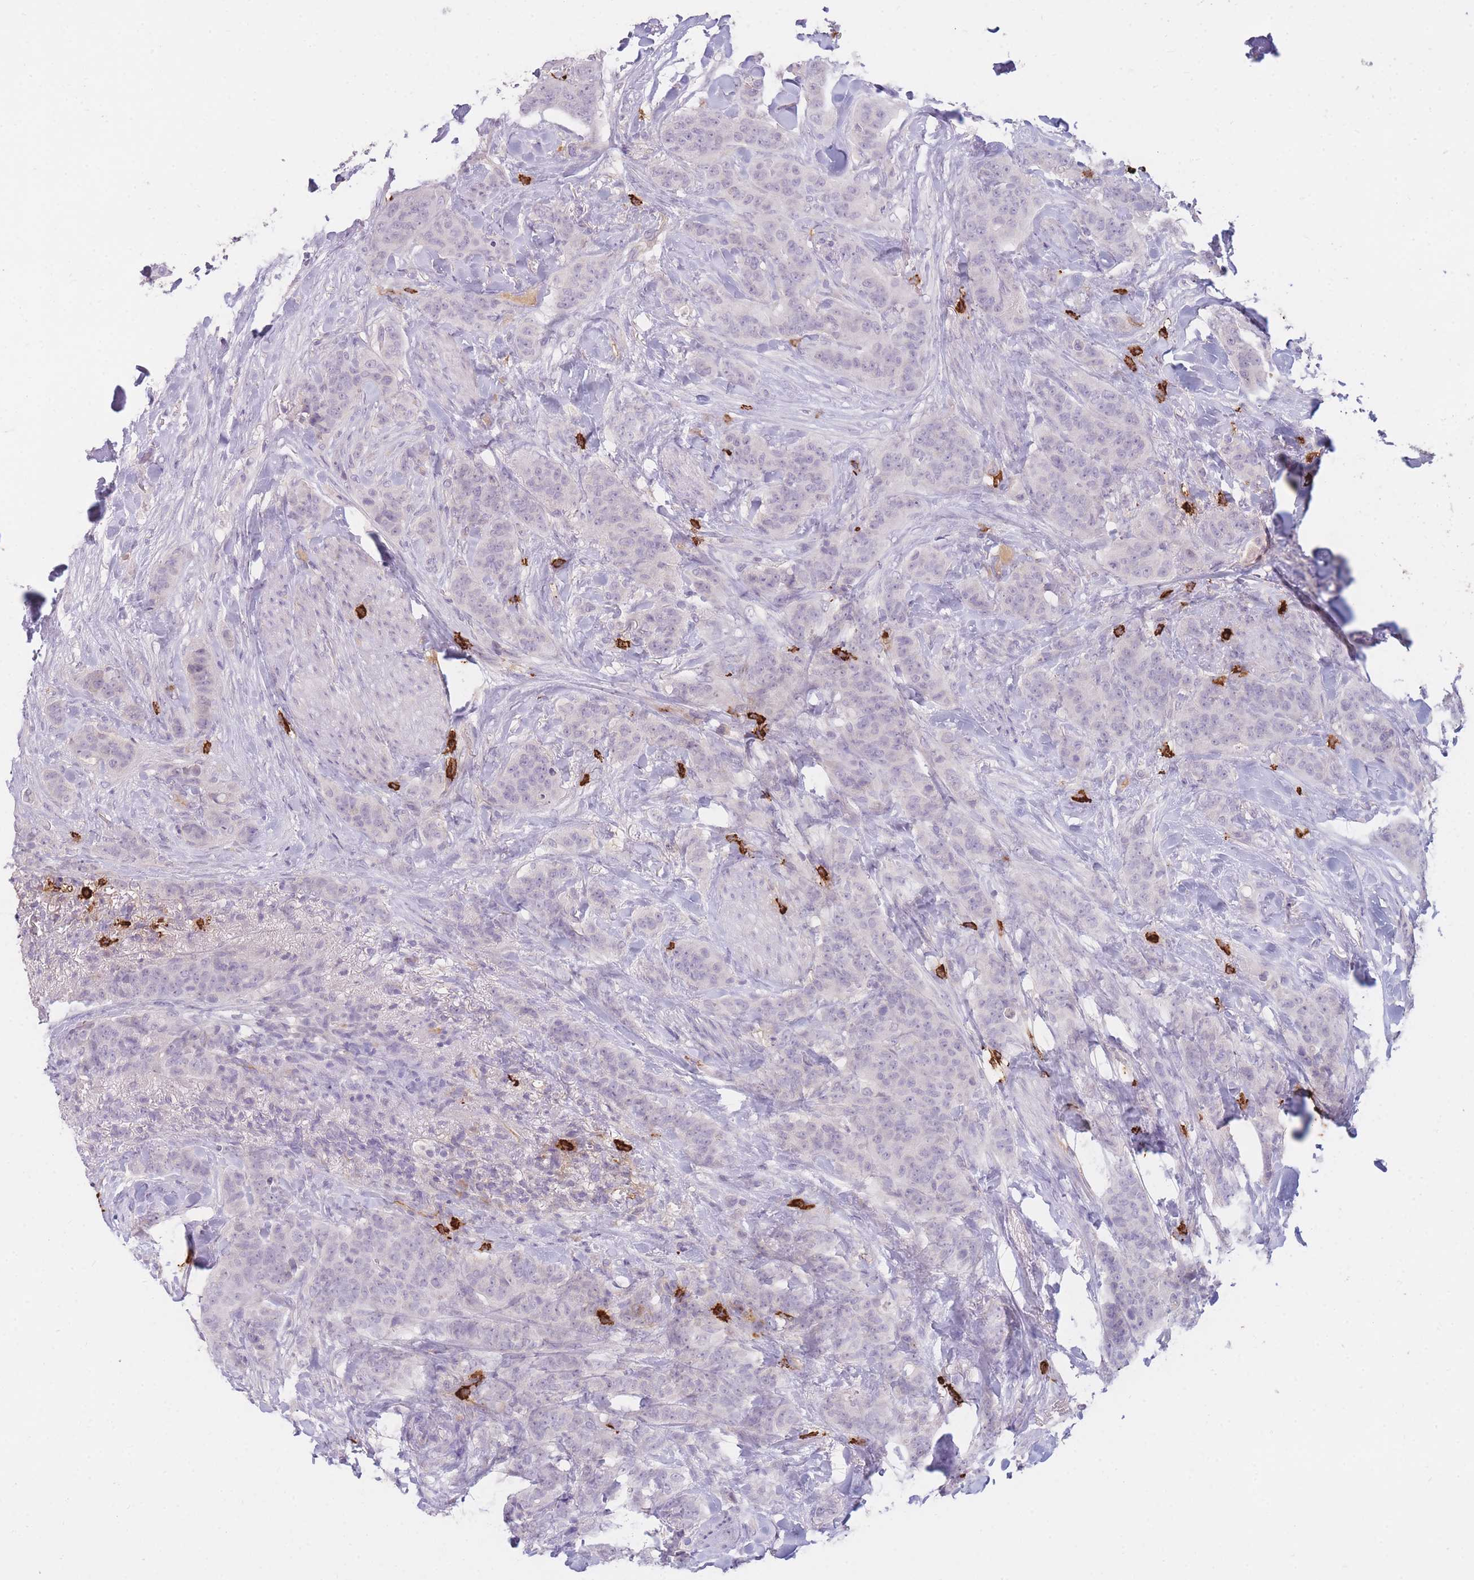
{"staining": {"intensity": "negative", "quantity": "none", "location": "none"}, "tissue": "breast cancer", "cell_type": "Tumor cells", "image_type": "cancer", "snomed": [{"axis": "morphology", "description": "Duct carcinoma"}, {"axis": "topography", "description": "Breast"}], "caption": "This image is of breast cancer (infiltrating ductal carcinoma) stained with immunohistochemistry (IHC) to label a protein in brown with the nuclei are counter-stained blue. There is no positivity in tumor cells.", "gene": "TPSD1", "patient": {"sex": "female", "age": 40}}